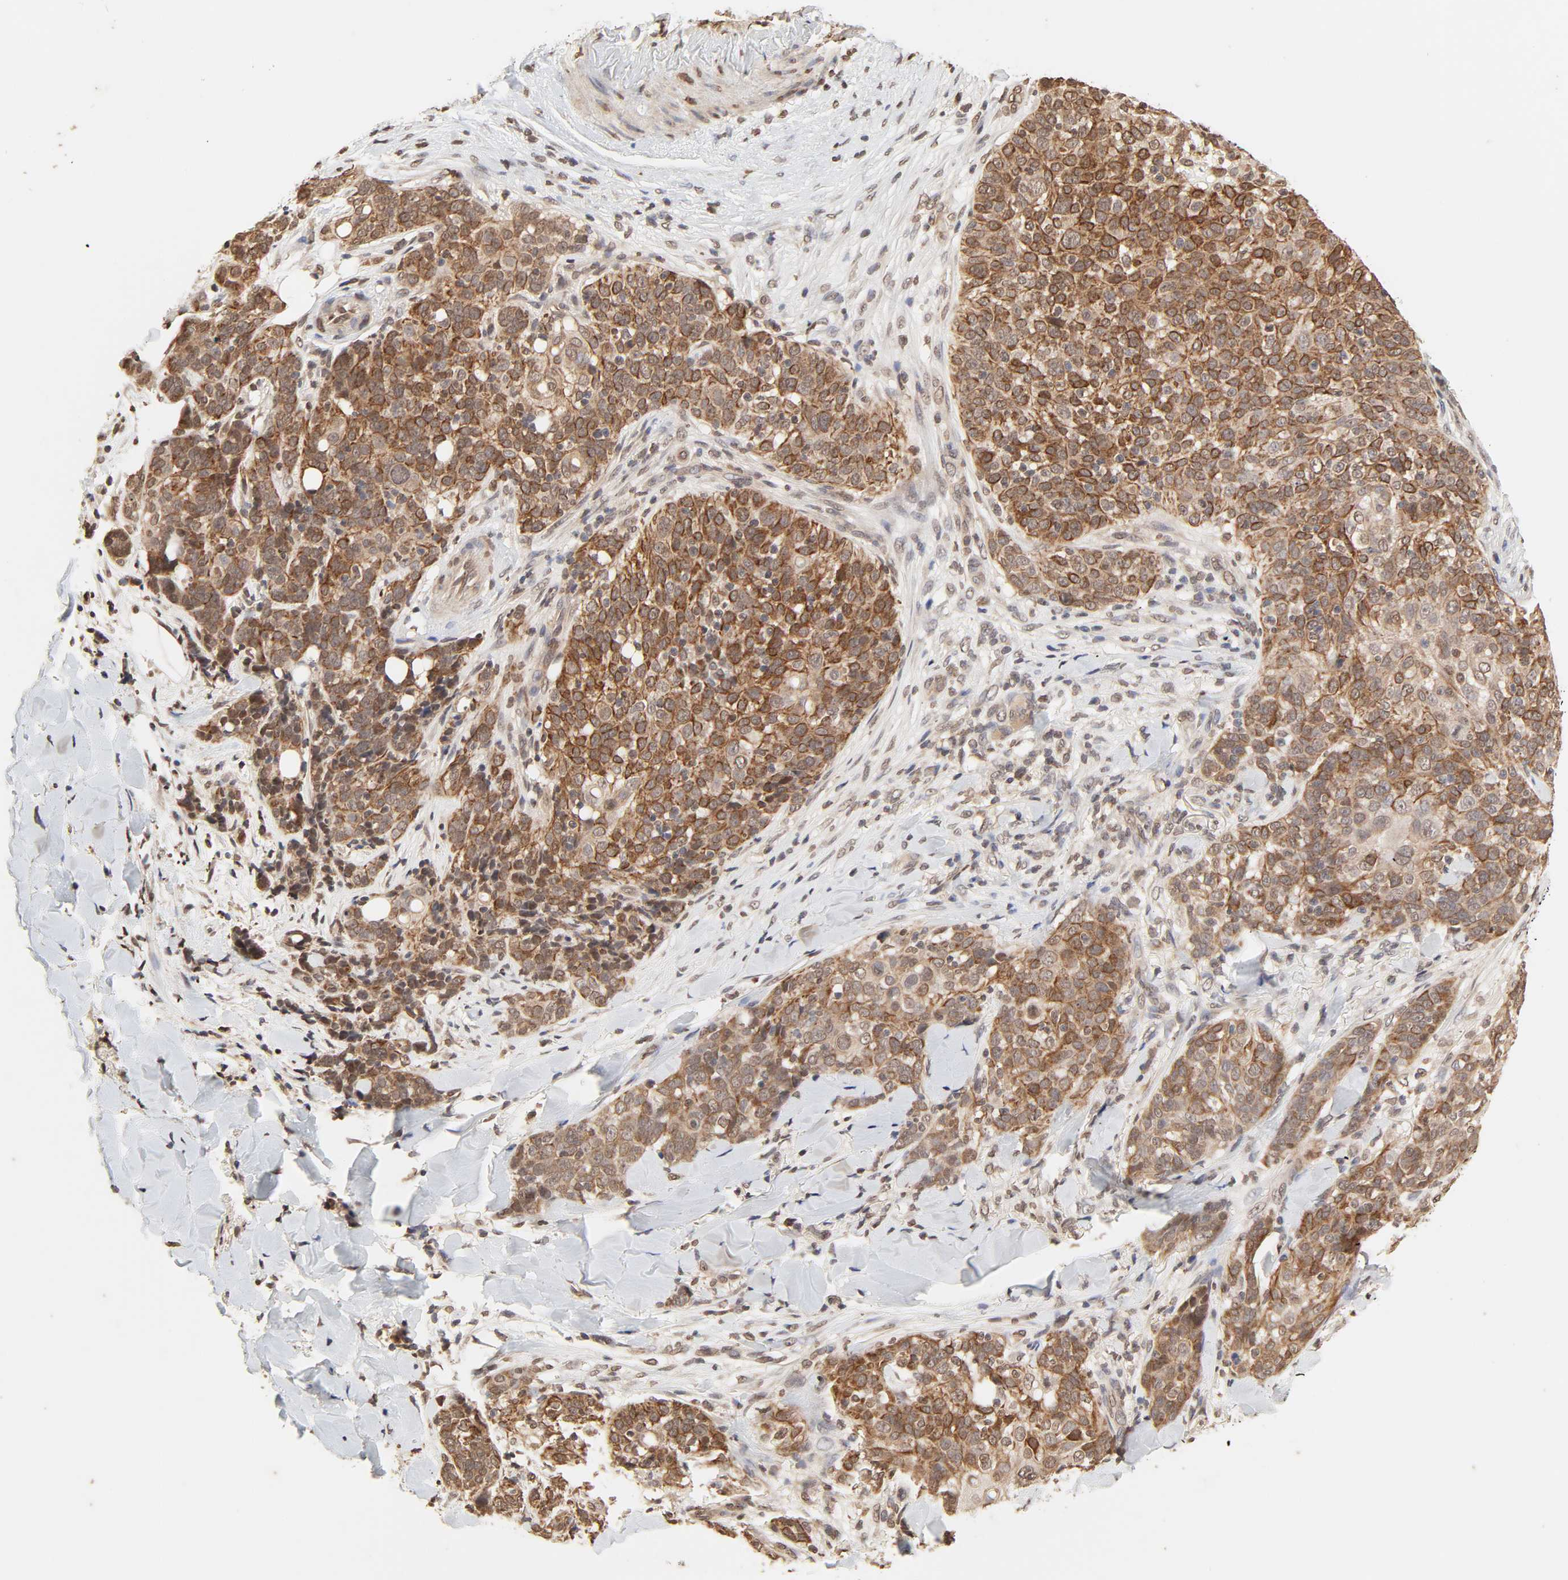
{"staining": {"intensity": "strong", "quantity": ">75%", "location": "cytoplasmic/membranous,nuclear"}, "tissue": "skin cancer", "cell_type": "Tumor cells", "image_type": "cancer", "snomed": [{"axis": "morphology", "description": "Normal tissue, NOS"}, {"axis": "morphology", "description": "Squamous cell carcinoma, NOS"}, {"axis": "topography", "description": "Skin"}], "caption": "Skin squamous cell carcinoma stained with immunohistochemistry reveals strong cytoplasmic/membranous and nuclear staining in approximately >75% of tumor cells. (IHC, brightfield microscopy, high magnification).", "gene": "TBL1X", "patient": {"sex": "female", "age": 83}}